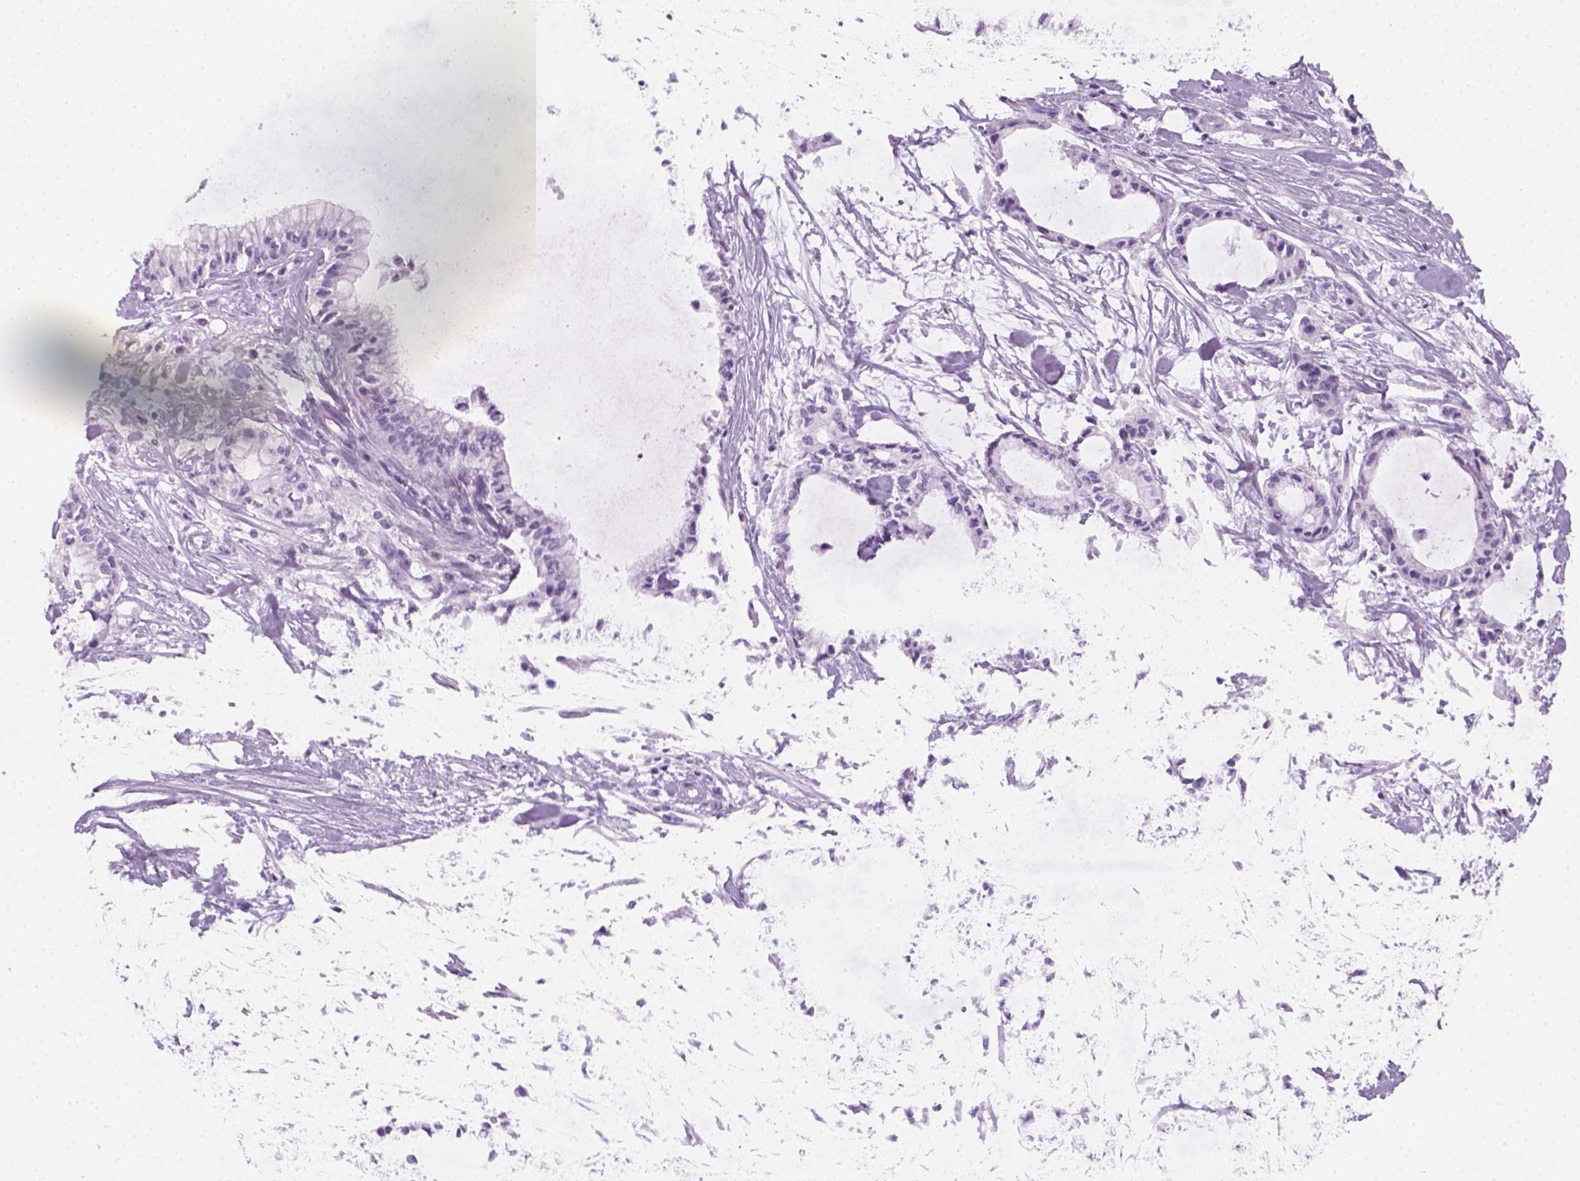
{"staining": {"intensity": "negative", "quantity": "none", "location": "none"}, "tissue": "pancreatic cancer", "cell_type": "Tumor cells", "image_type": "cancer", "snomed": [{"axis": "morphology", "description": "Adenocarcinoma, NOS"}, {"axis": "topography", "description": "Pancreas"}], "caption": "Photomicrograph shows no significant protein positivity in tumor cells of pancreatic cancer. The staining was performed using DAB to visualize the protein expression in brown, while the nuclei were stained in blue with hematoxylin (Magnification: 20x).", "gene": "AQP3", "patient": {"sex": "male", "age": 48}}